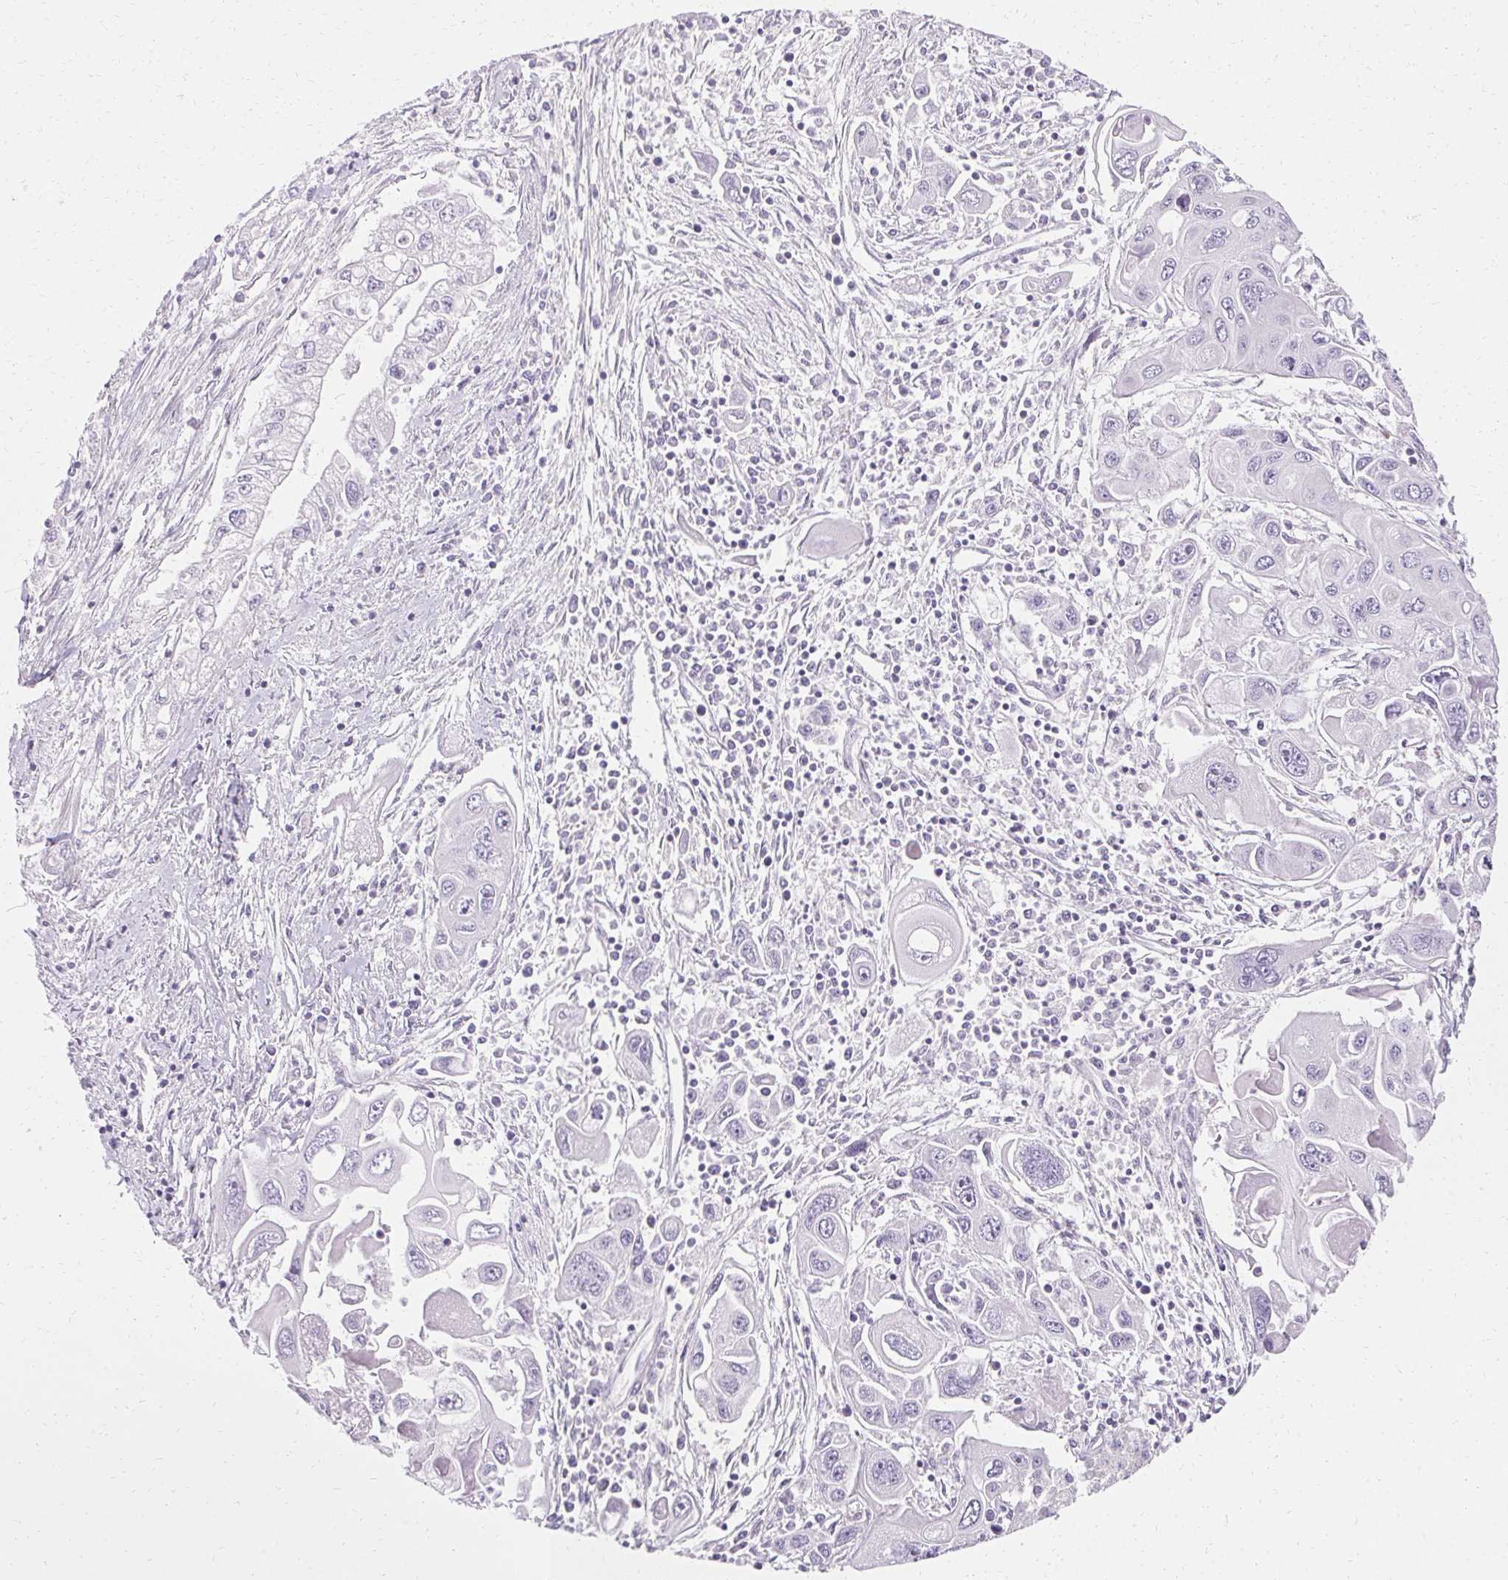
{"staining": {"intensity": "negative", "quantity": "none", "location": "none"}, "tissue": "pancreatic cancer", "cell_type": "Tumor cells", "image_type": "cancer", "snomed": [{"axis": "morphology", "description": "Adenocarcinoma, NOS"}, {"axis": "topography", "description": "Pancreas"}], "caption": "Immunohistochemistry (IHC) image of human pancreatic cancer stained for a protein (brown), which shows no positivity in tumor cells.", "gene": "ASGR2", "patient": {"sex": "male", "age": 70}}